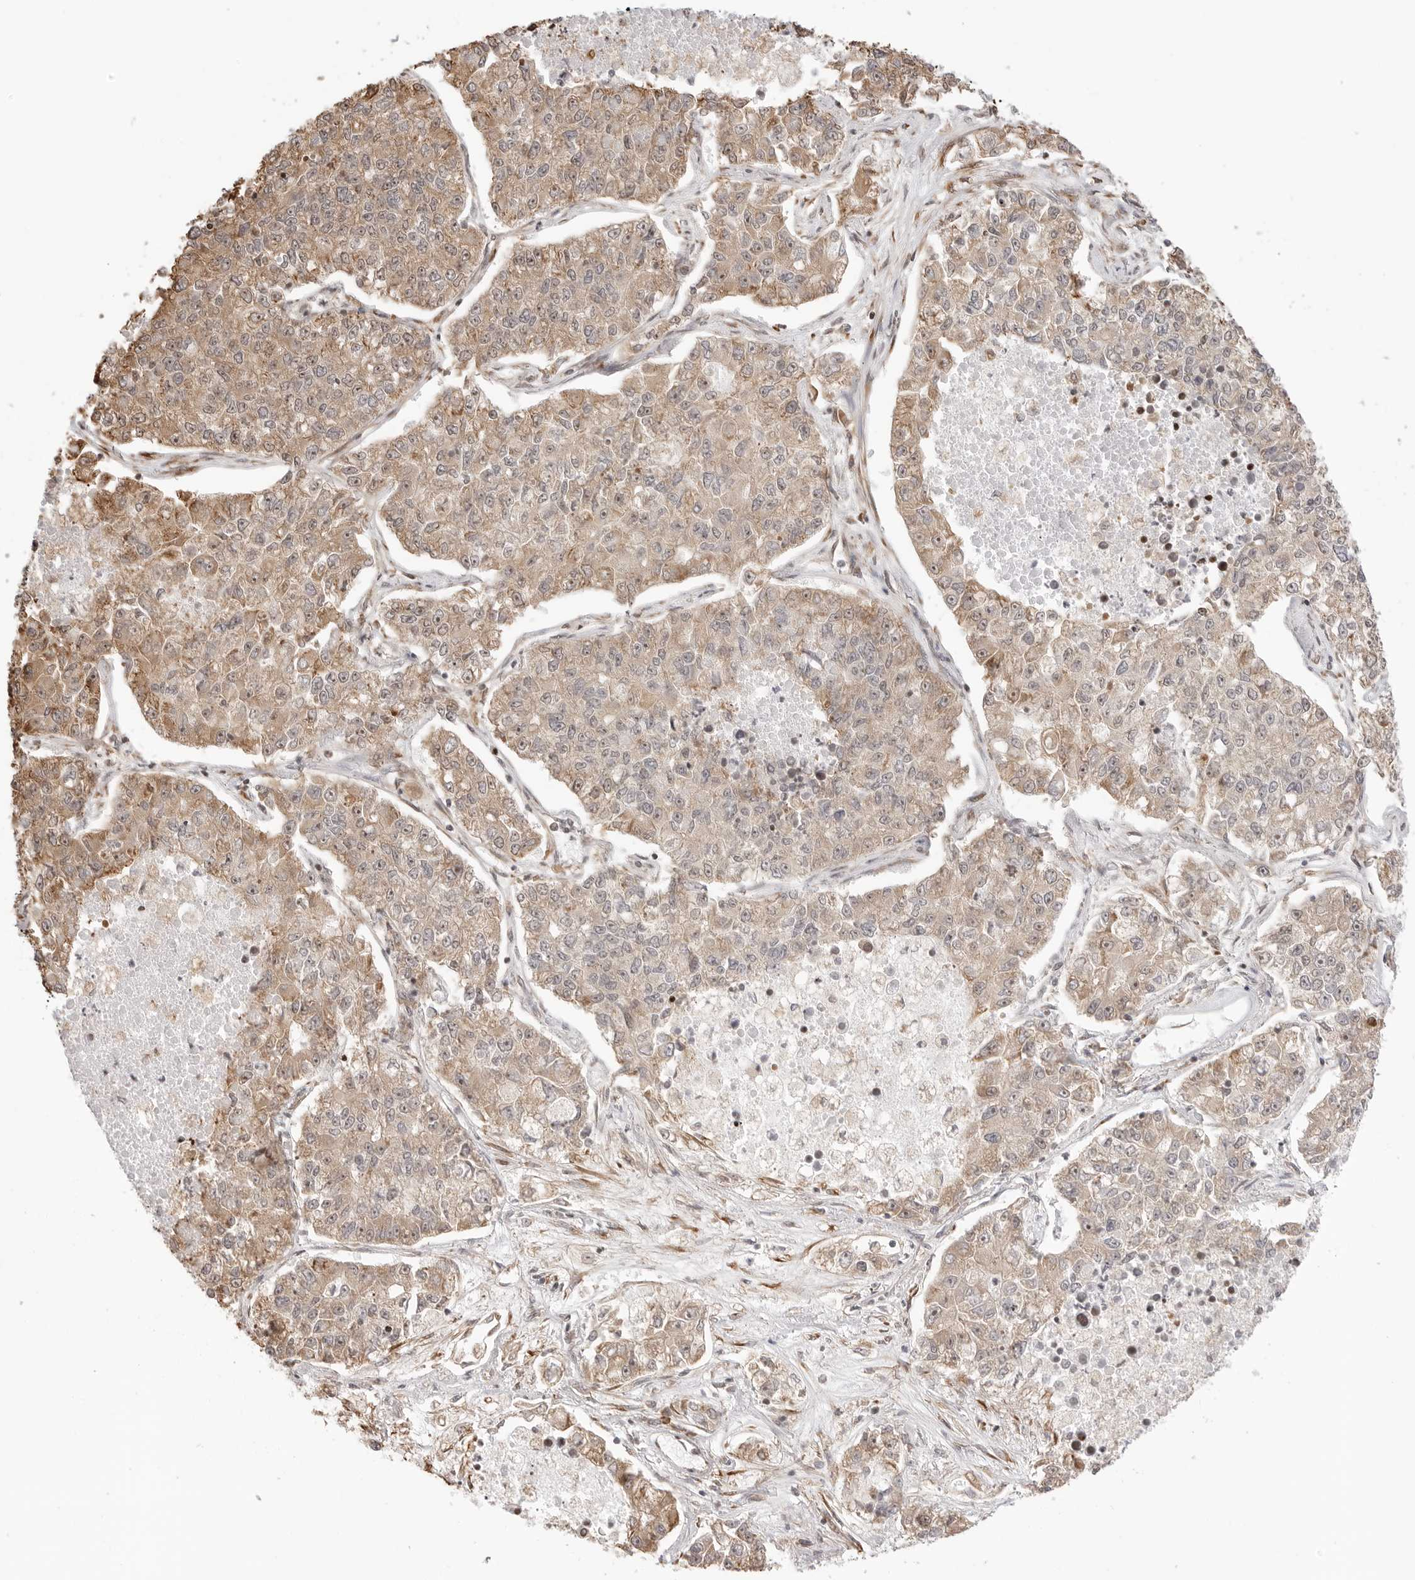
{"staining": {"intensity": "weak", "quantity": "25%-75%", "location": "cytoplasmic/membranous,nuclear"}, "tissue": "lung cancer", "cell_type": "Tumor cells", "image_type": "cancer", "snomed": [{"axis": "morphology", "description": "Adenocarcinoma, NOS"}, {"axis": "topography", "description": "Lung"}], "caption": "Weak cytoplasmic/membranous and nuclear positivity is identified in approximately 25%-75% of tumor cells in lung adenocarcinoma.", "gene": "FKBP14", "patient": {"sex": "male", "age": 49}}